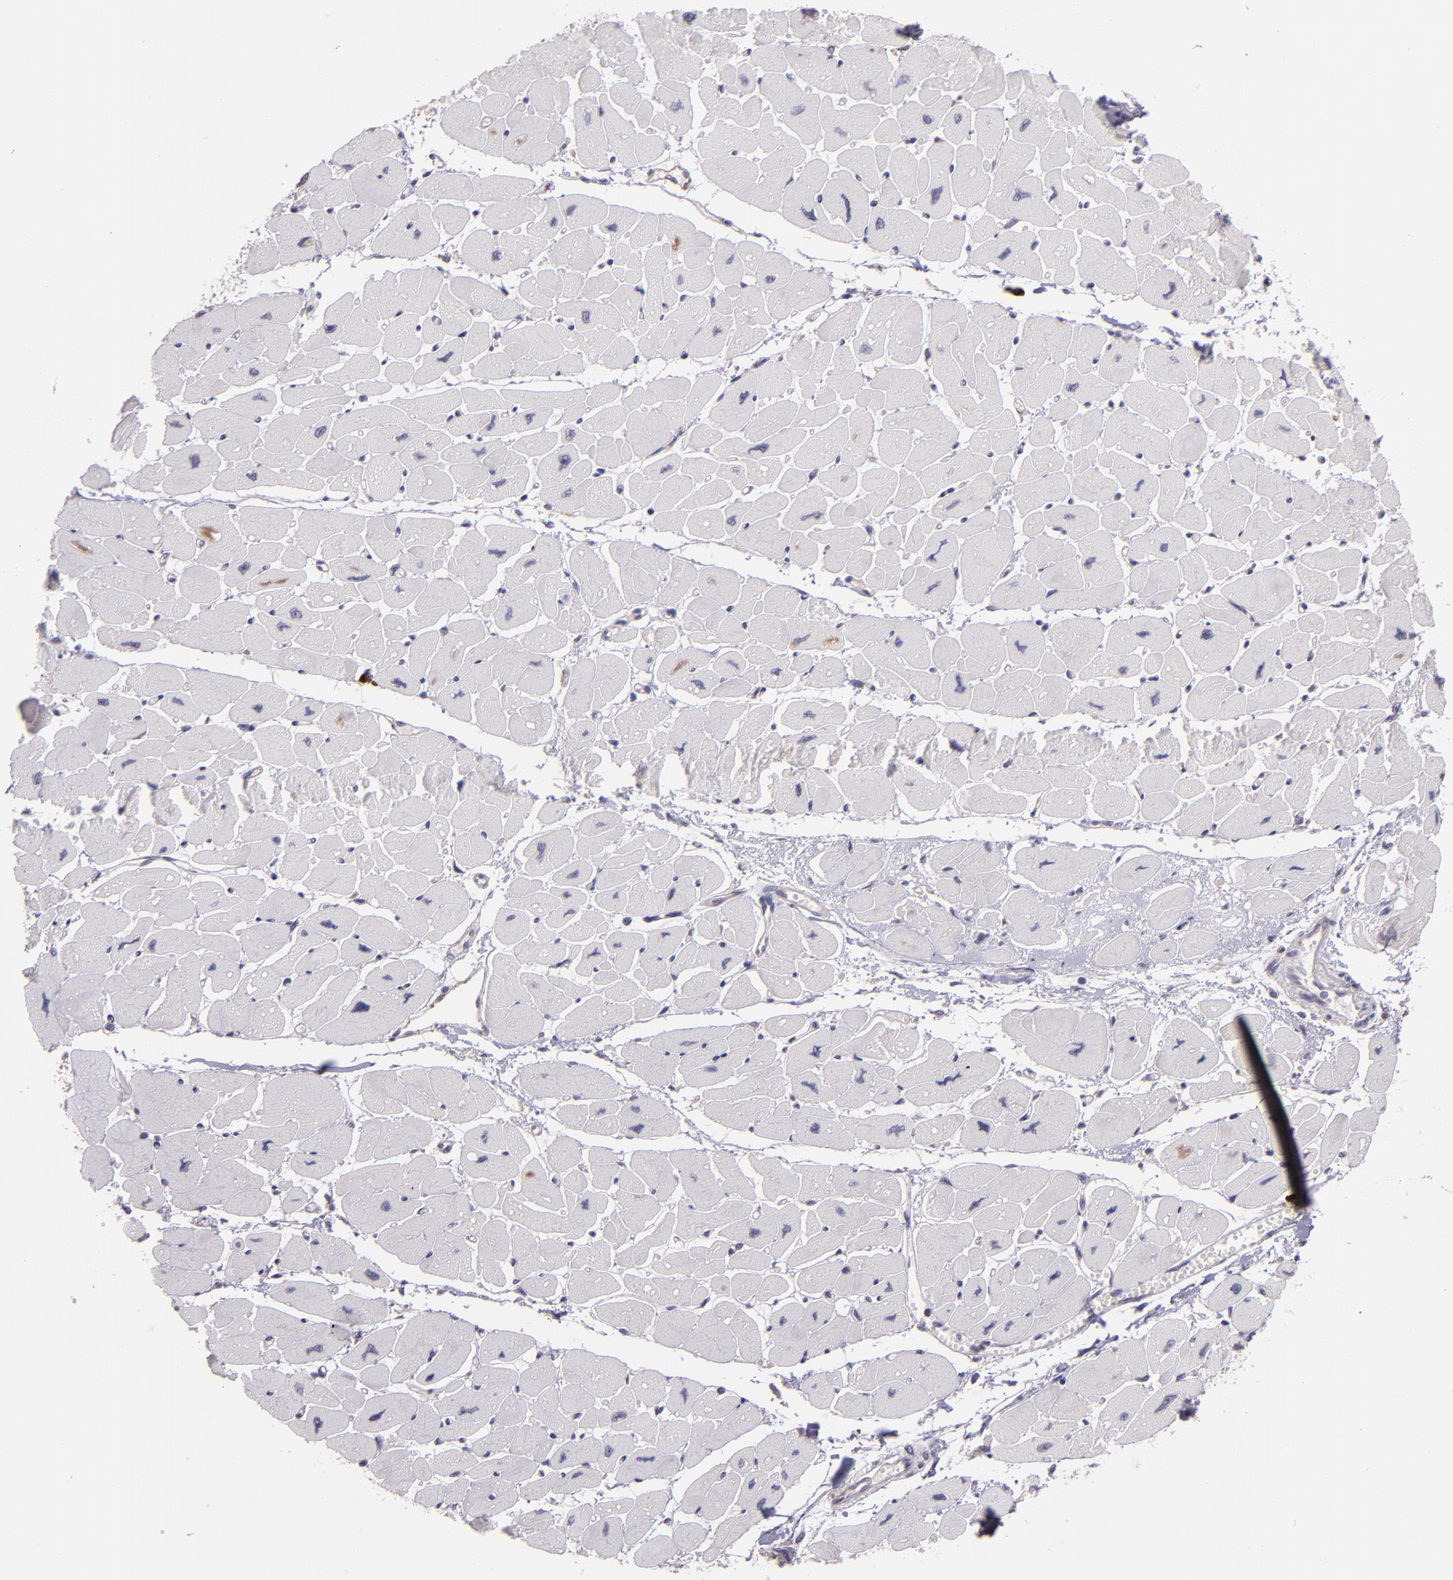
{"staining": {"intensity": "negative", "quantity": "none", "location": "none"}, "tissue": "heart muscle", "cell_type": "Cardiomyocytes", "image_type": "normal", "snomed": [{"axis": "morphology", "description": "Normal tissue, NOS"}, {"axis": "topography", "description": "Heart"}], "caption": "Immunohistochemistry photomicrograph of benign human heart muscle stained for a protein (brown), which displays no positivity in cardiomyocytes. The staining is performed using DAB brown chromogen with nuclei counter-stained in using hematoxylin.", "gene": "TAF7L", "patient": {"sex": "female", "age": 54}}